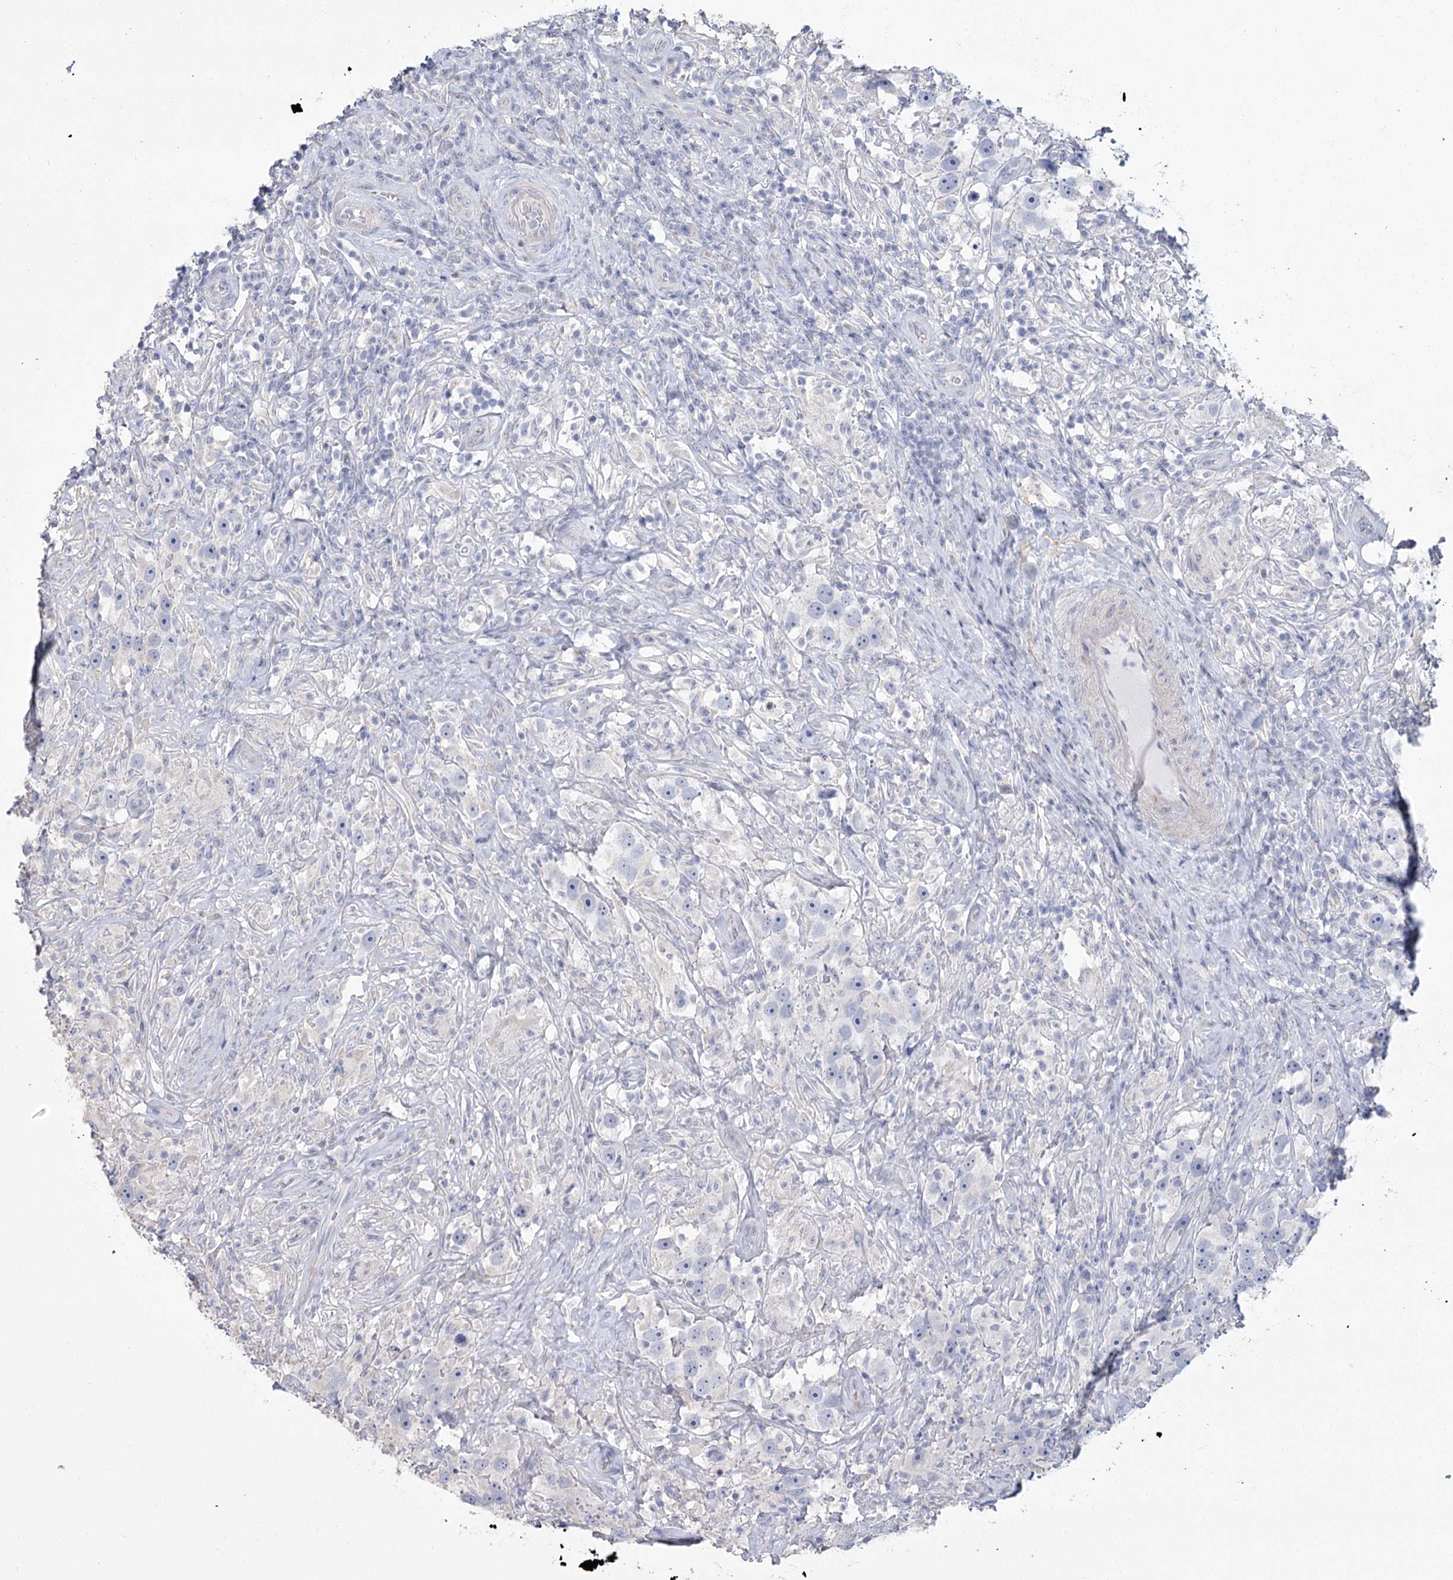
{"staining": {"intensity": "negative", "quantity": "none", "location": "none"}, "tissue": "testis cancer", "cell_type": "Tumor cells", "image_type": "cancer", "snomed": [{"axis": "morphology", "description": "Seminoma, NOS"}, {"axis": "topography", "description": "Testis"}], "caption": "Tumor cells are negative for brown protein staining in testis cancer (seminoma).", "gene": "CNTLN", "patient": {"sex": "male", "age": 49}}